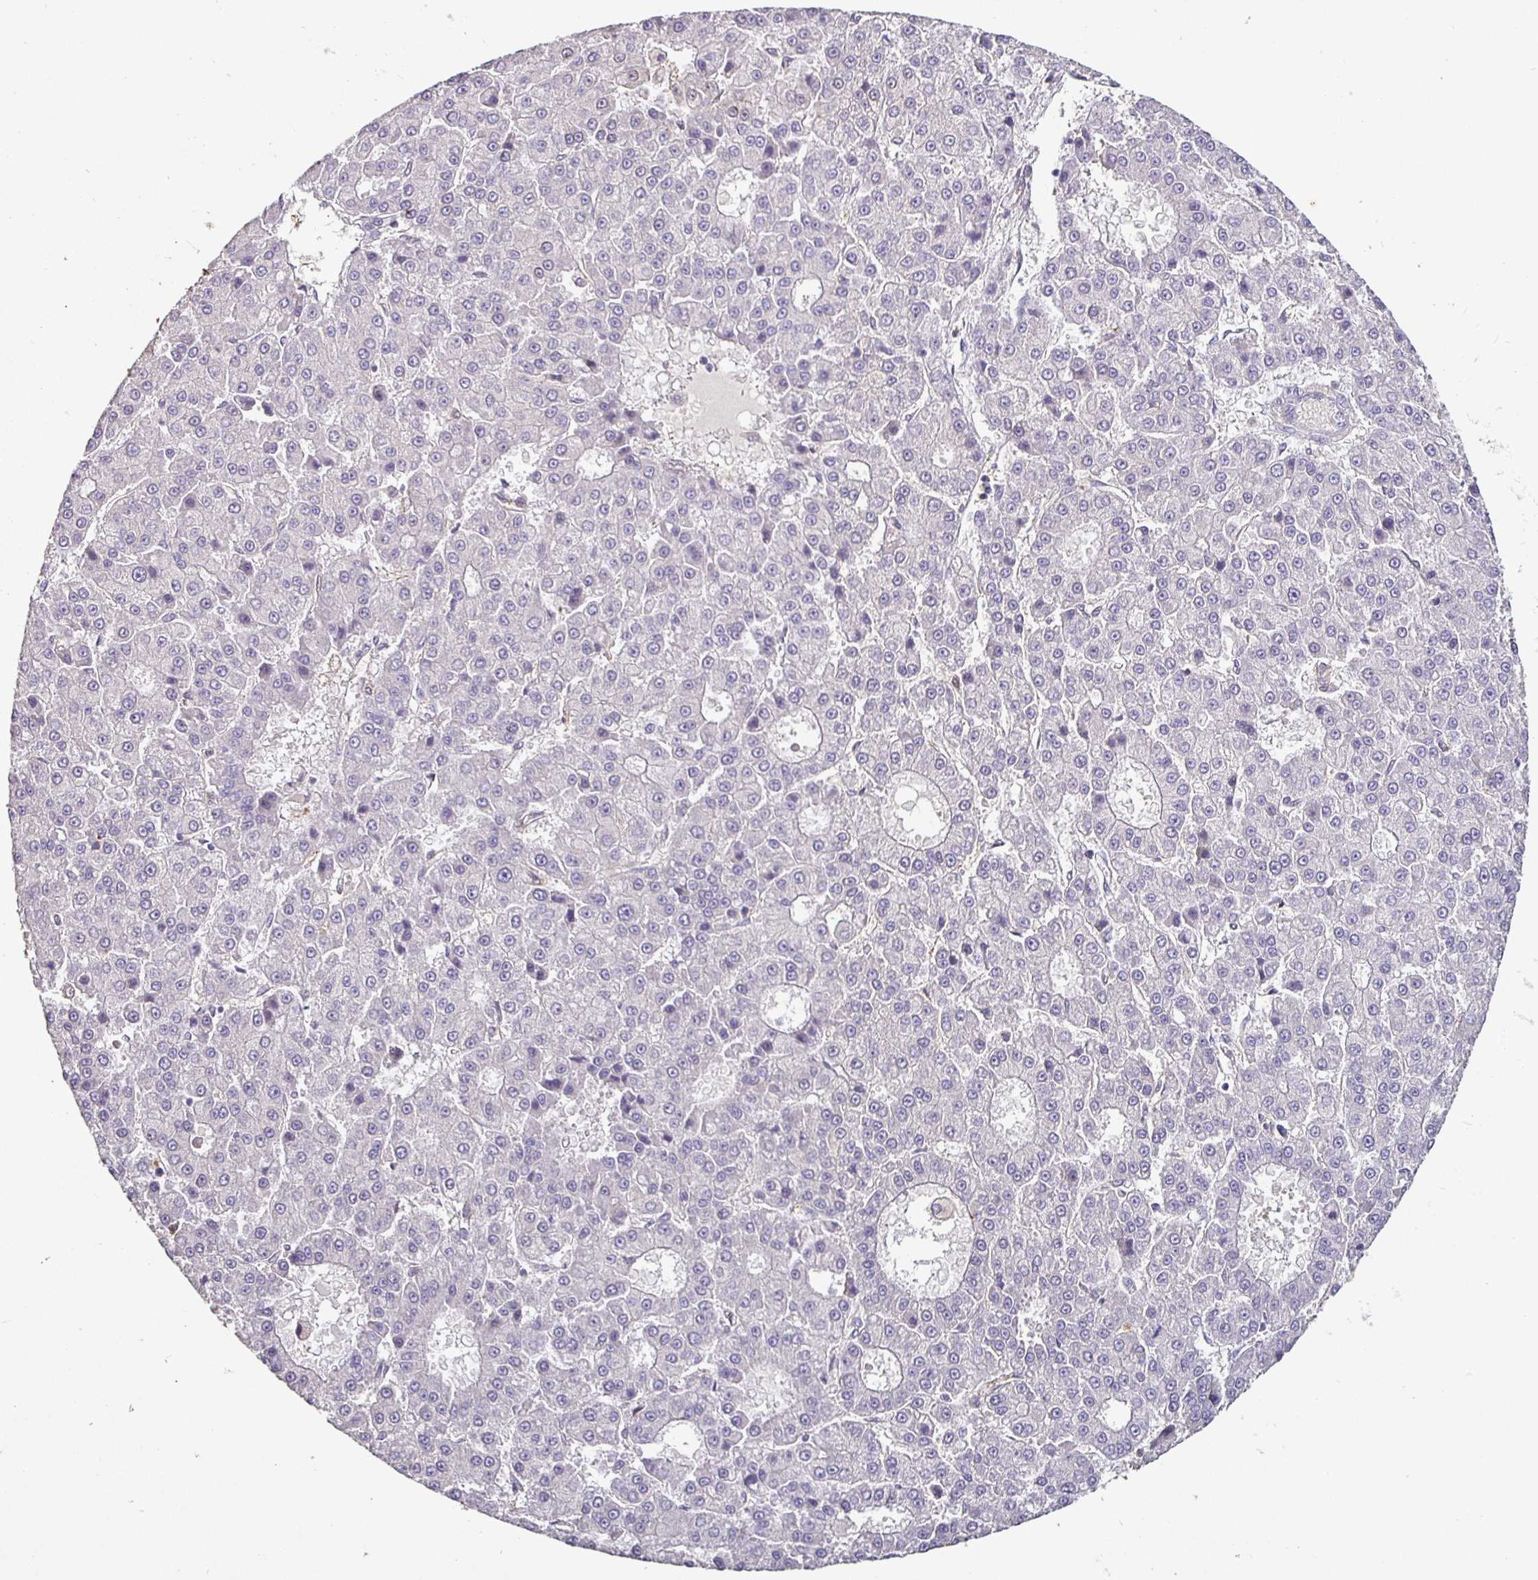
{"staining": {"intensity": "negative", "quantity": "none", "location": "none"}, "tissue": "liver cancer", "cell_type": "Tumor cells", "image_type": "cancer", "snomed": [{"axis": "morphology", "description": "Carcinoma, Hepatocellular, NOS"}, {"axis": "topography", "description": "Liver"}], "caption": "Immunohistochemical staining of hepatocellular carcinoma (liver) displays no significant staining in tumor cells. (IHC, brightfield microscopy, high magnification).", "gene": "SHISA4", "patient": {"sex": "male", "age": 70}}